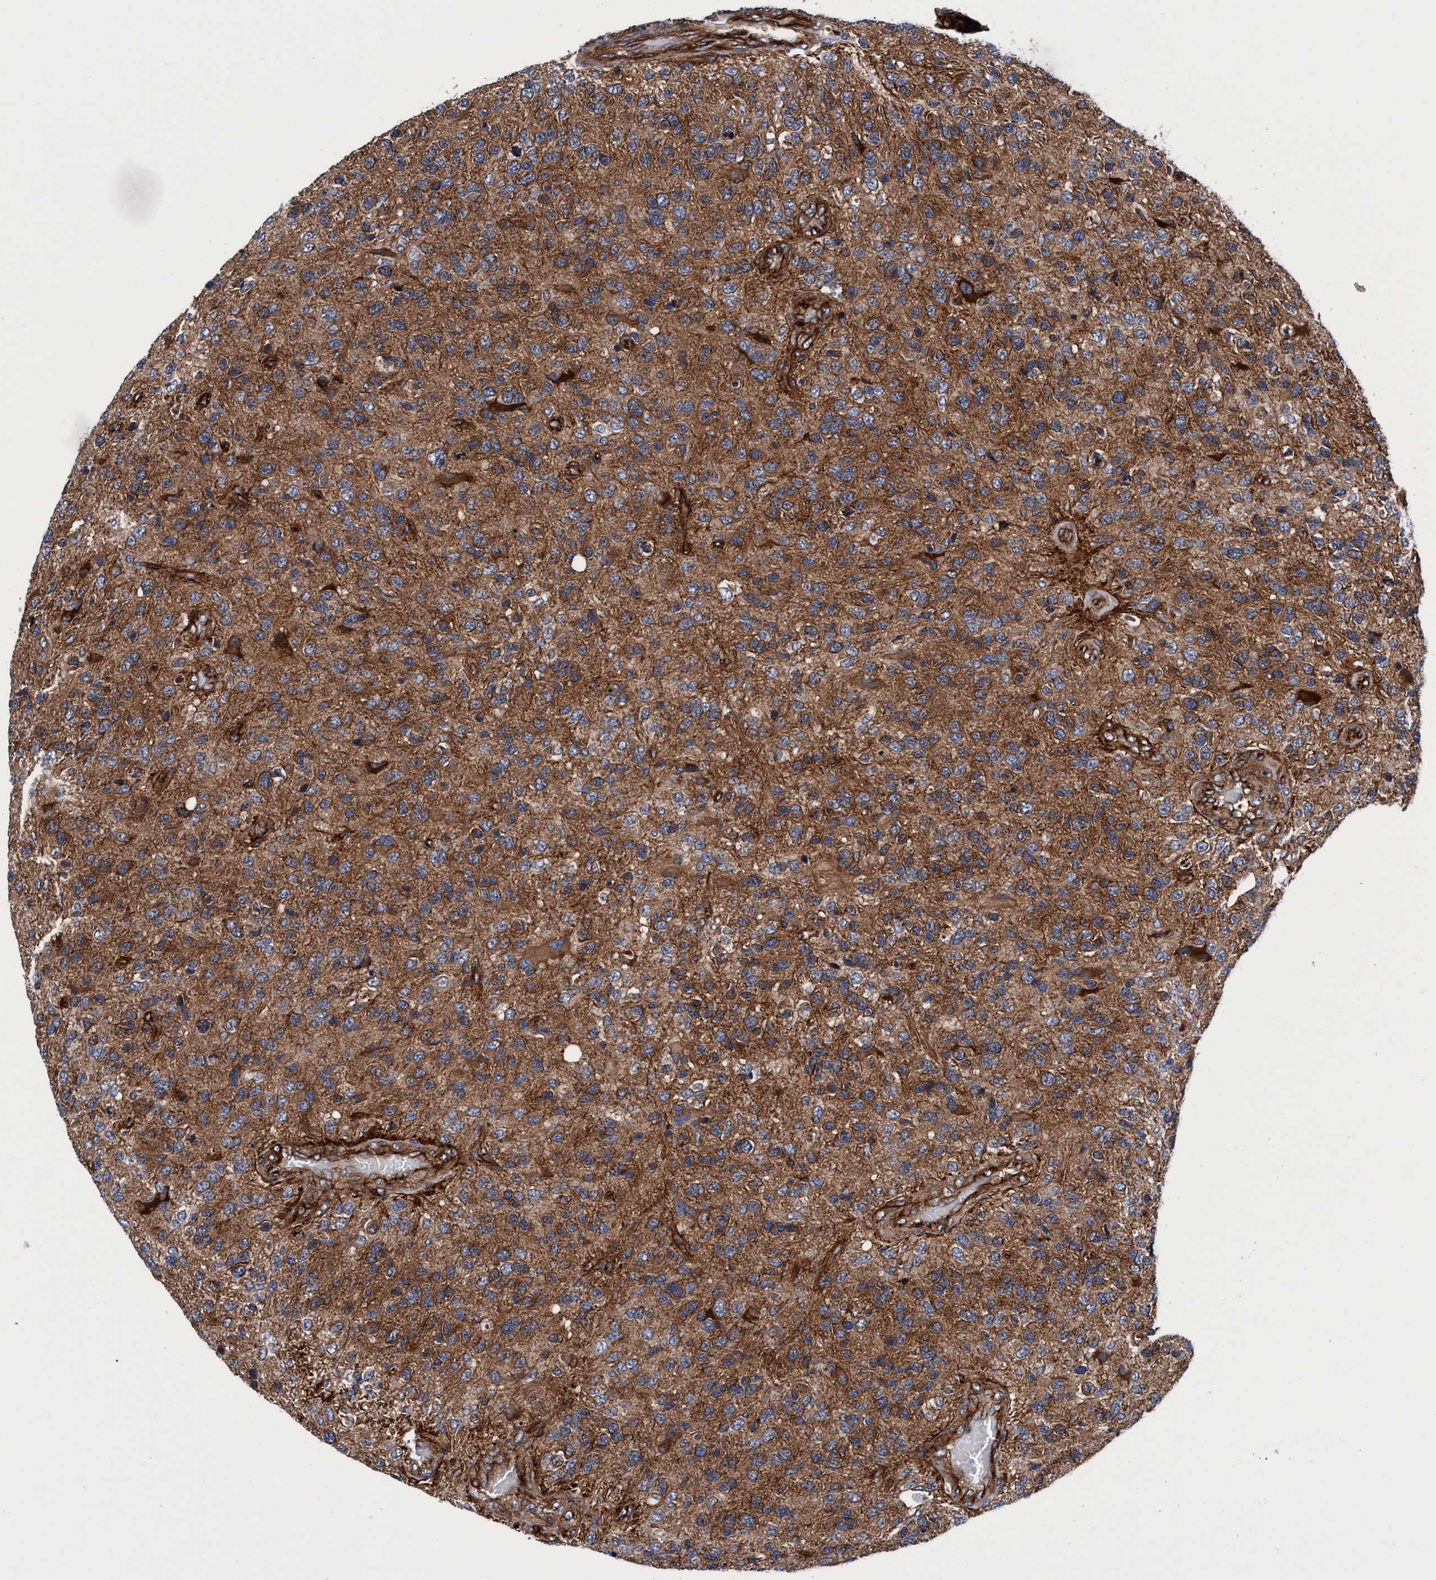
{"staining": {"intensity": "strong", "quantity": "25%-75%", "location": "cytoplasmic/membranous"}, "tissue": "glioma", "cell_type": "Tumor cells", "image_type": "cancer", "snomed": [{"axis": "morphology", "description": "Glioma, malignant, High grade"}, {"axis": "topography", "description": "Brain"}], "caption": "High-grade glioma (malignant) tissue shows strong cytoplasmic/membranous positivity in approximately 25%-75% of tumor cells, visualized by immunohistochemistry.", "gene": "MCM3AP", "patient": {"sex": "female", "age": 58}}